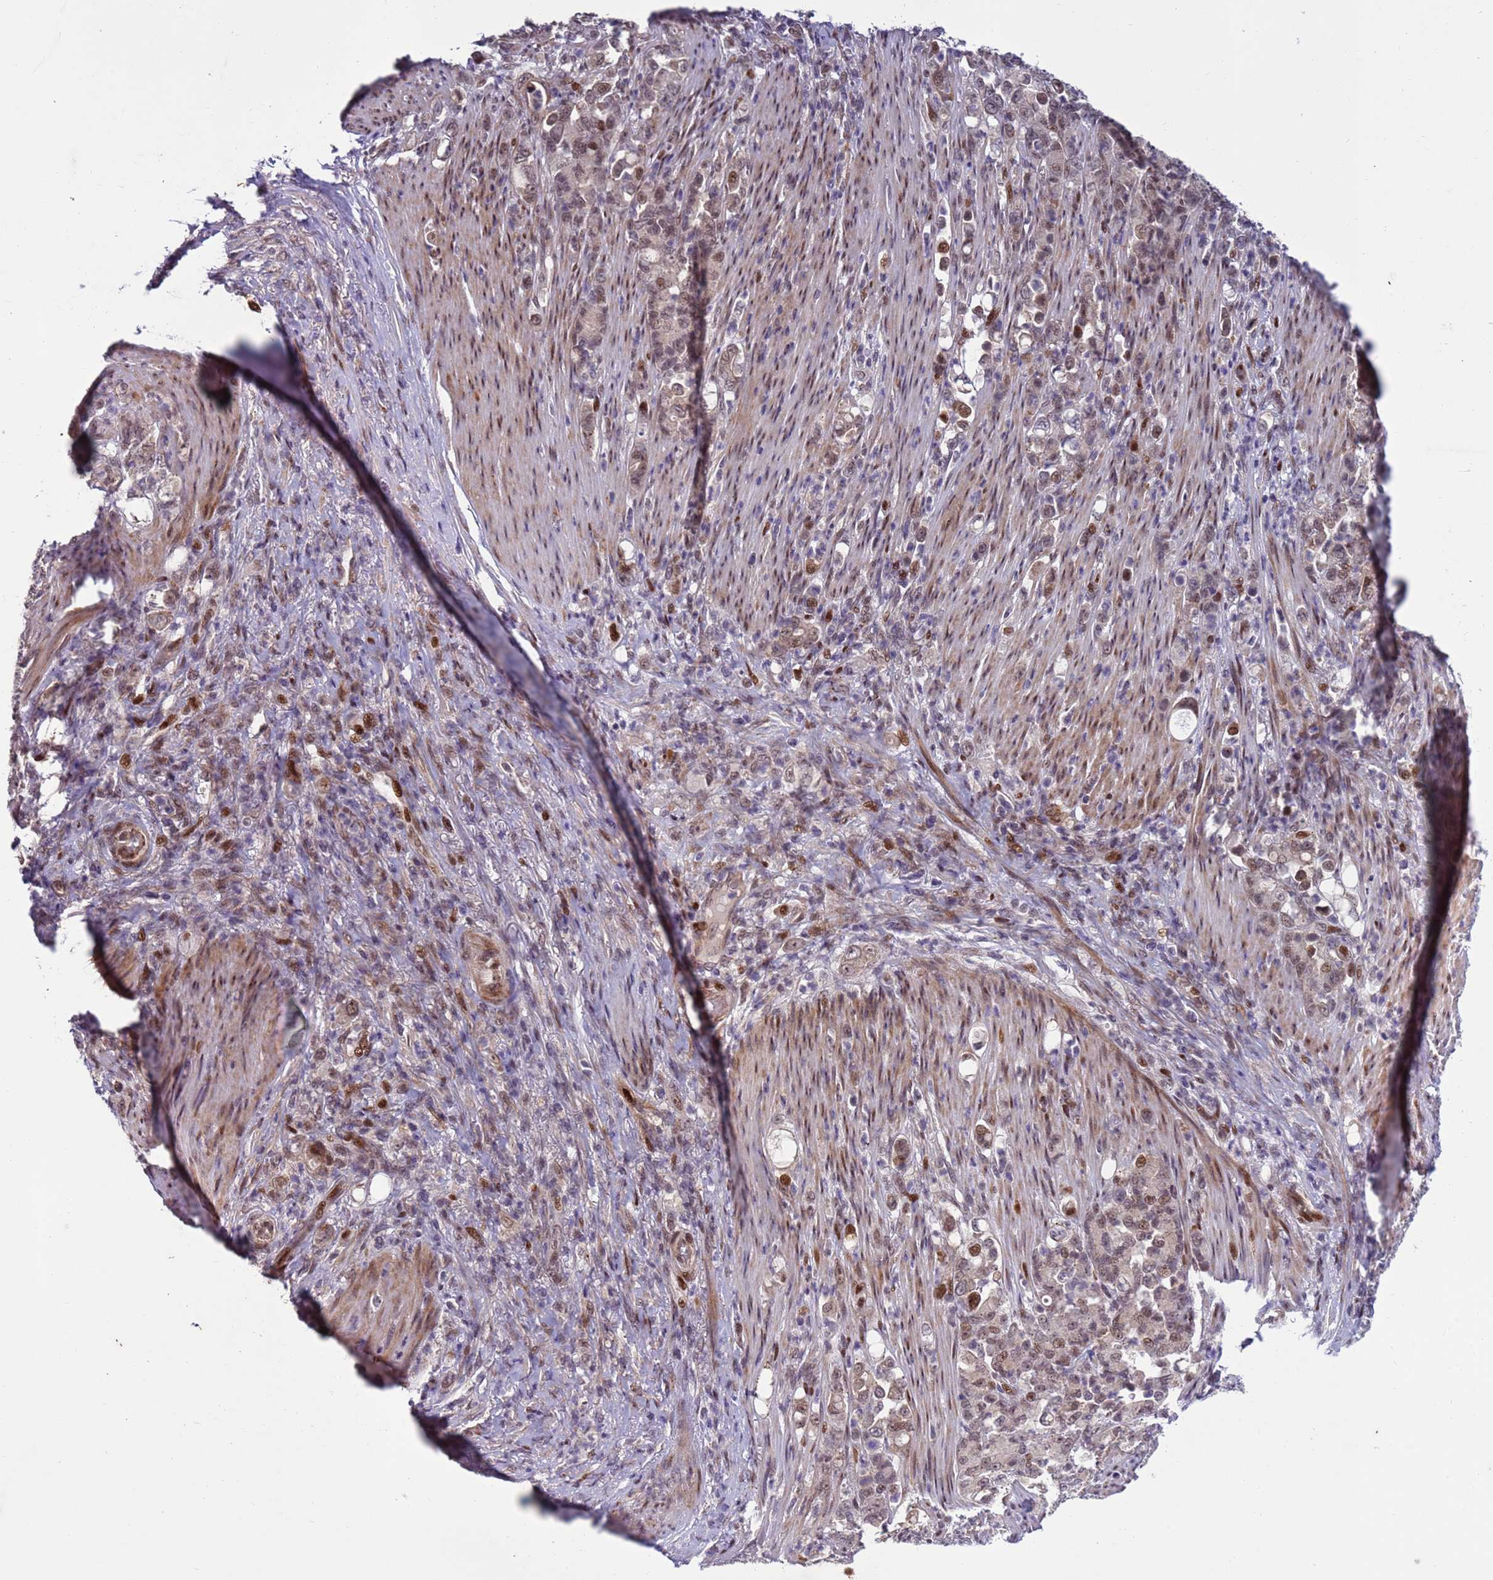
{"staining": {"intensity": "moderate", "quantity": "<25%", "location": "nuclear"}, "tissue": "stomach cancer", "cell_type": "Tumor cells", "image_type": "cancer", "snomed": [{"axis": "morphology", "description": "Normal tissue, NOS"}, {"axis": "morphology", "description": "Adenocarcinoma, NOS"}, {"axis": "topography", "description": "Stomach"}], "caption": "Tumor cells exhibit moderate nuclear positivity in about <25% of cells in stomach adenocarcinoma.", "gene": "SHC3", "patient": {"sex": "female", "age": 79}}